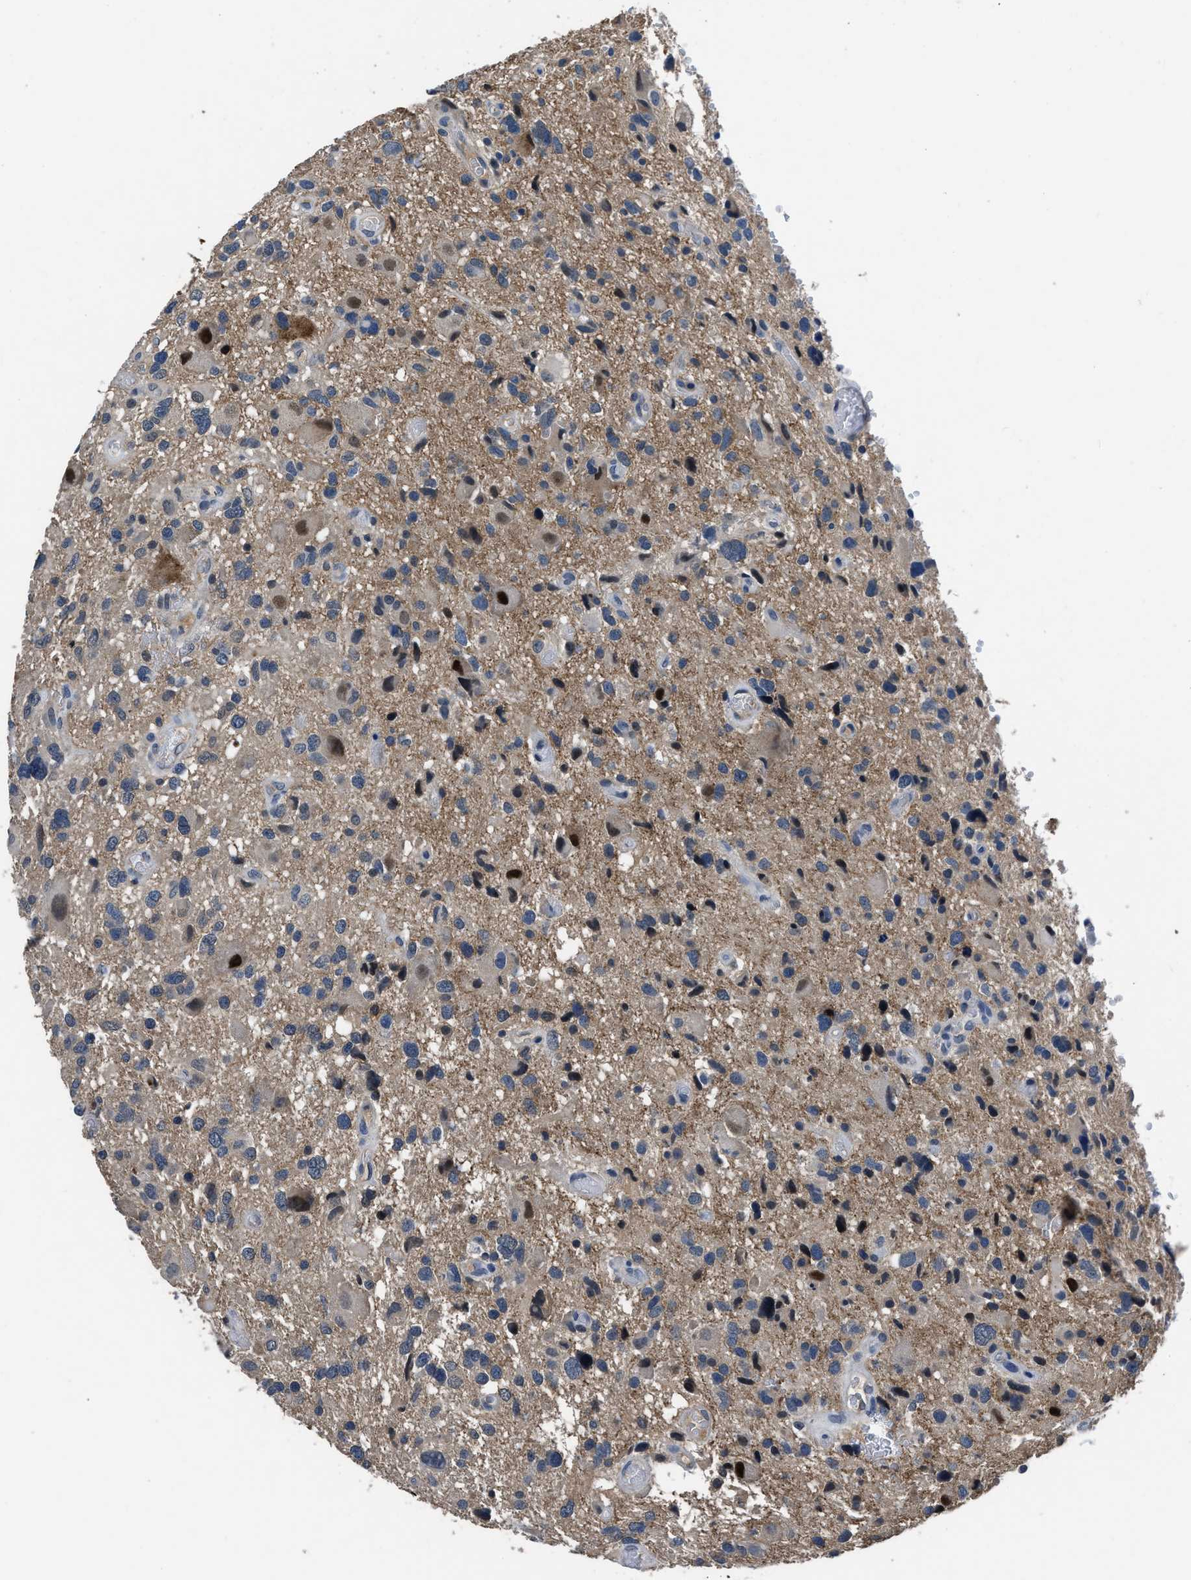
{"staining": {"intensity": "moderate", "quantity": "<25%", "location": "nuclear"}, "tissue": "glioma", "cell_type": "Tumor cells", "image_type": "cancer", "snomed": [{"axis": "morphology", "description": "Glioma, malignant, High grade"}, {"axis": "topography", "description": "Brain"}], "caption": "Immunohistochemistry (IHC) photomicrograph of human glioma stained for a protein (brown), which displays low levels of moderate nuclear expression in approximately <25% of tumor cells.", "gene": "LANCL2", "patient": {"sex": "male", "age": 33}}